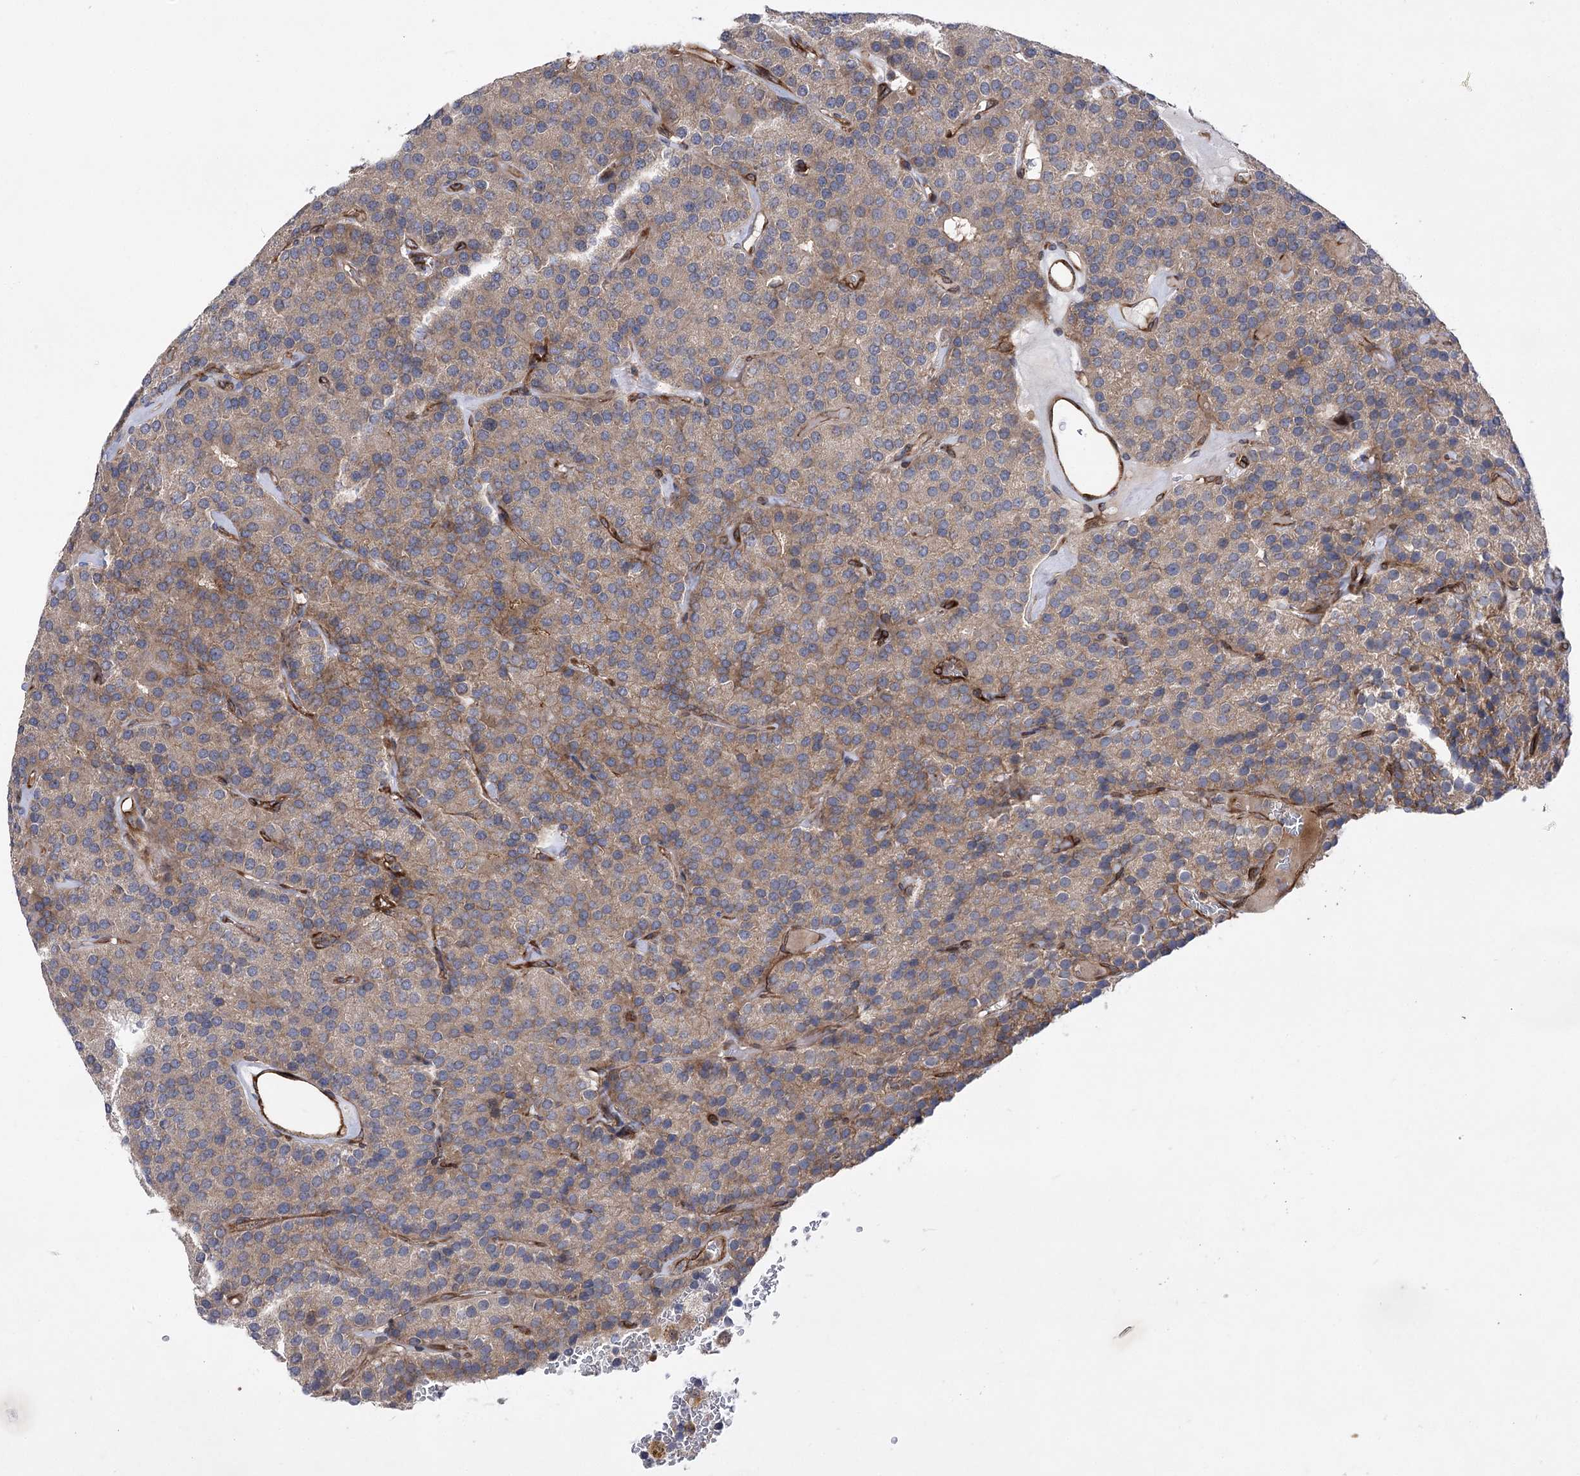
{"staining": {"intensity": "weak", "quantity": "25%-75%", "location": "cytoplasmic/membranous"}, "tissue": "parathyroid gland", "cell_type": "Glandular cells", "image_type": "normal", "snomed": [{"axis": "morphology", "description": "Normal tissue, NOS"}, {"axis": "morphology", "description": "Adenoma, NOS"}, {"axis": "topography", "description": "Parathyroid gland"}], "caption": "Immunohistochemical staining of normal human parathyroid gland shows 25%-75% levels of weak cytoplasmic/membranous protein expression in approximately 25%-75% of glandular cells.", "gene": "ARHGAP31", "patient": {"sex": "female", "age": 86}}